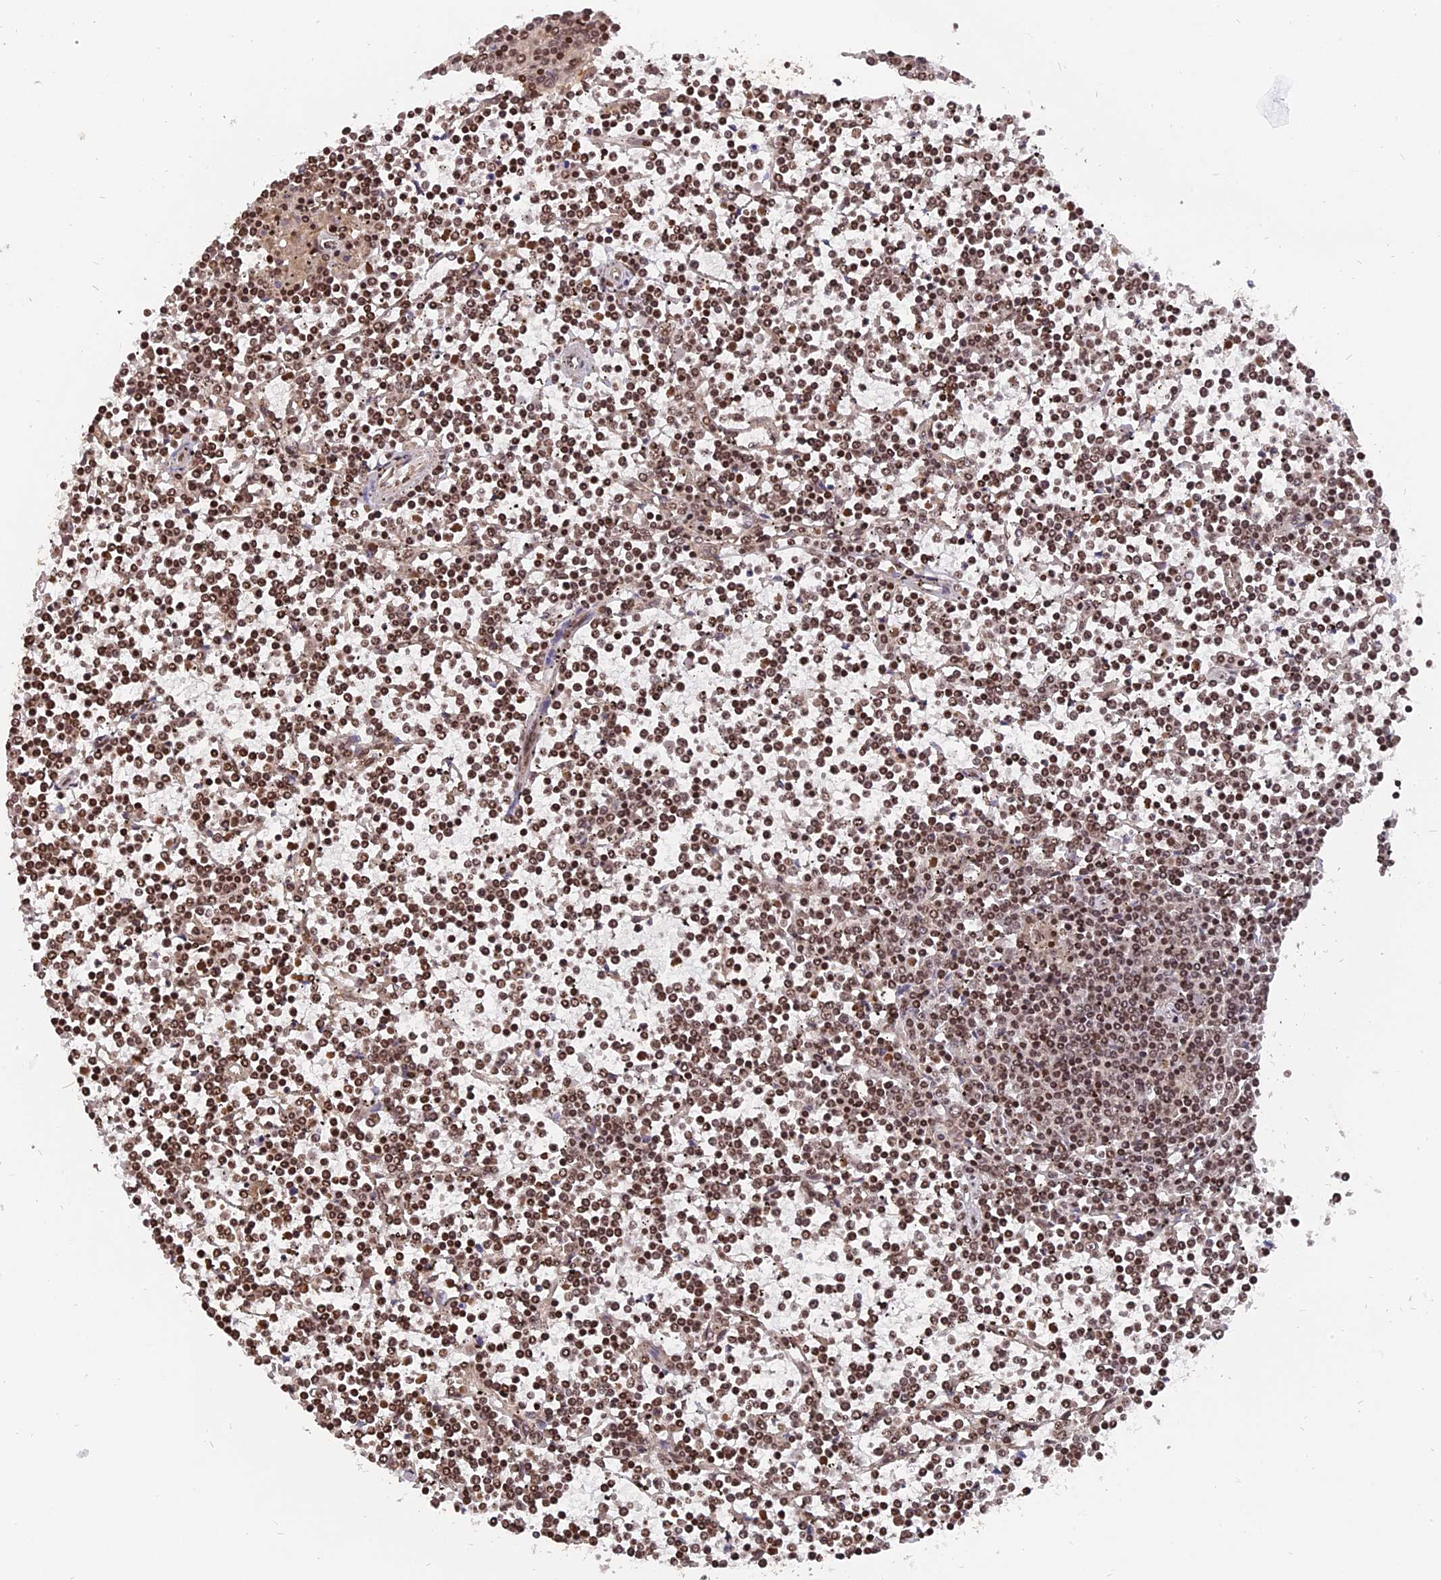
{"staining": {"intensity": "weak", "quantity": "25%-75%", "location": "nuclear"}, "tissue": "lymphoma", "cell_type": "Tumor cells", "image_type": "cancer", "snomed": [{"axis": "morphology", "description": "Malignant lymphoma, non-Hodgkin's type, Low grade"}, {"axis": "topography", "description": "Spleen"}], "caption": "Malignant lymphoma, non-Hodgkin's type (low-grade) was stained to show a protein in brown. There is low levels of weak nuclear expression in approximately 25%-75% of tumor cells.", "gene": "NR1H3", "patient": {"sex": "female", "age": 19}}